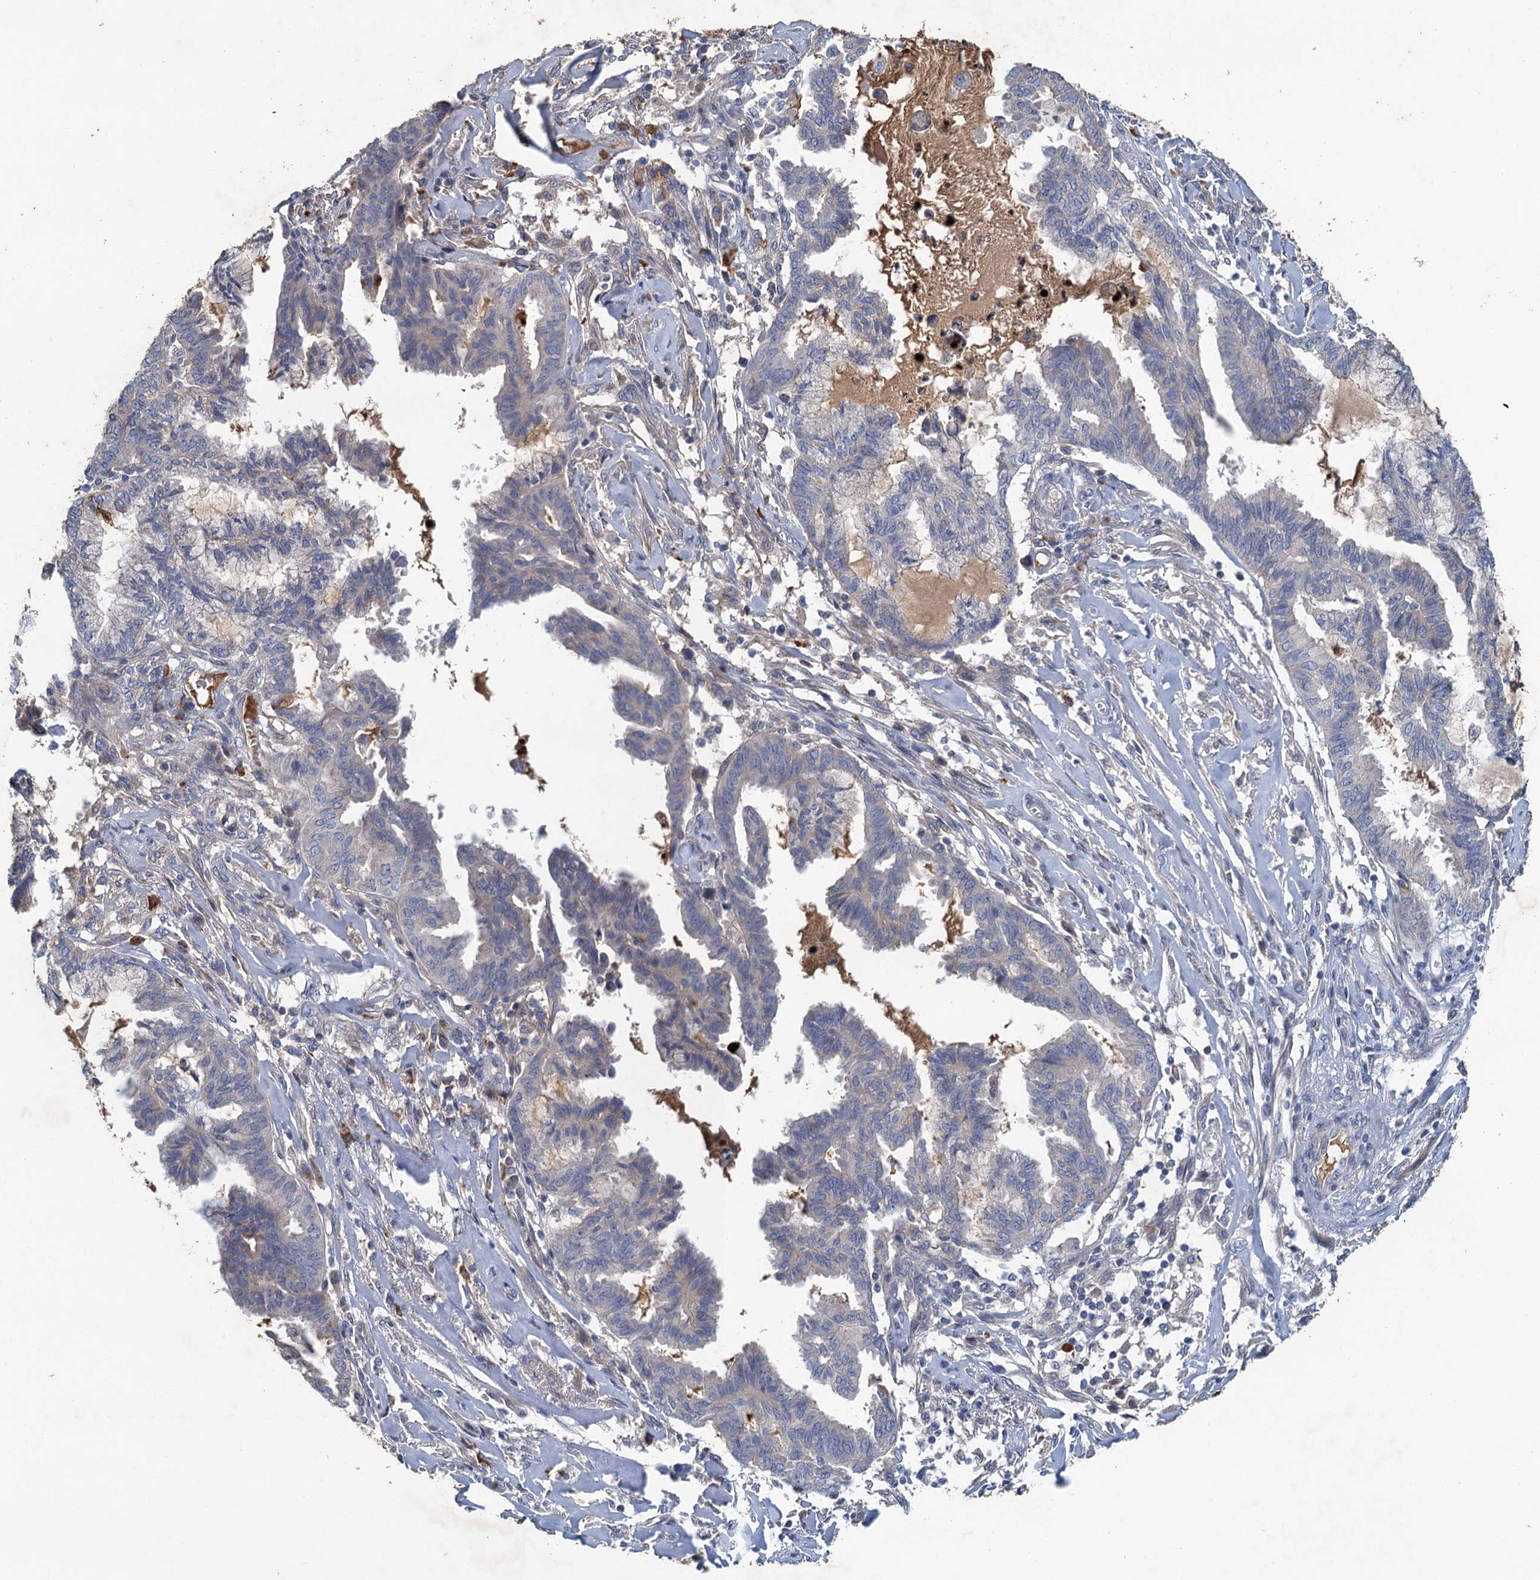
{"staining": {"intensity": "negative", "quantity": "none", "location": "none"}, "tissue": "endometrial cancer", "cell_type": "Tumor cells", "image_type": "cancer", "snomed": [{"axis": "morphology", "description": "Adenocarcinoma, NOS"}, {"axis": "topography", "description": "Endometrium"}], "caption": "Adenocarcinoma (endometrial) was stained to show a protein in brown. There is no significant staining in tumor cells.", "gene": "TPCN1", "patient": {"sex": "female", "age": 86}}